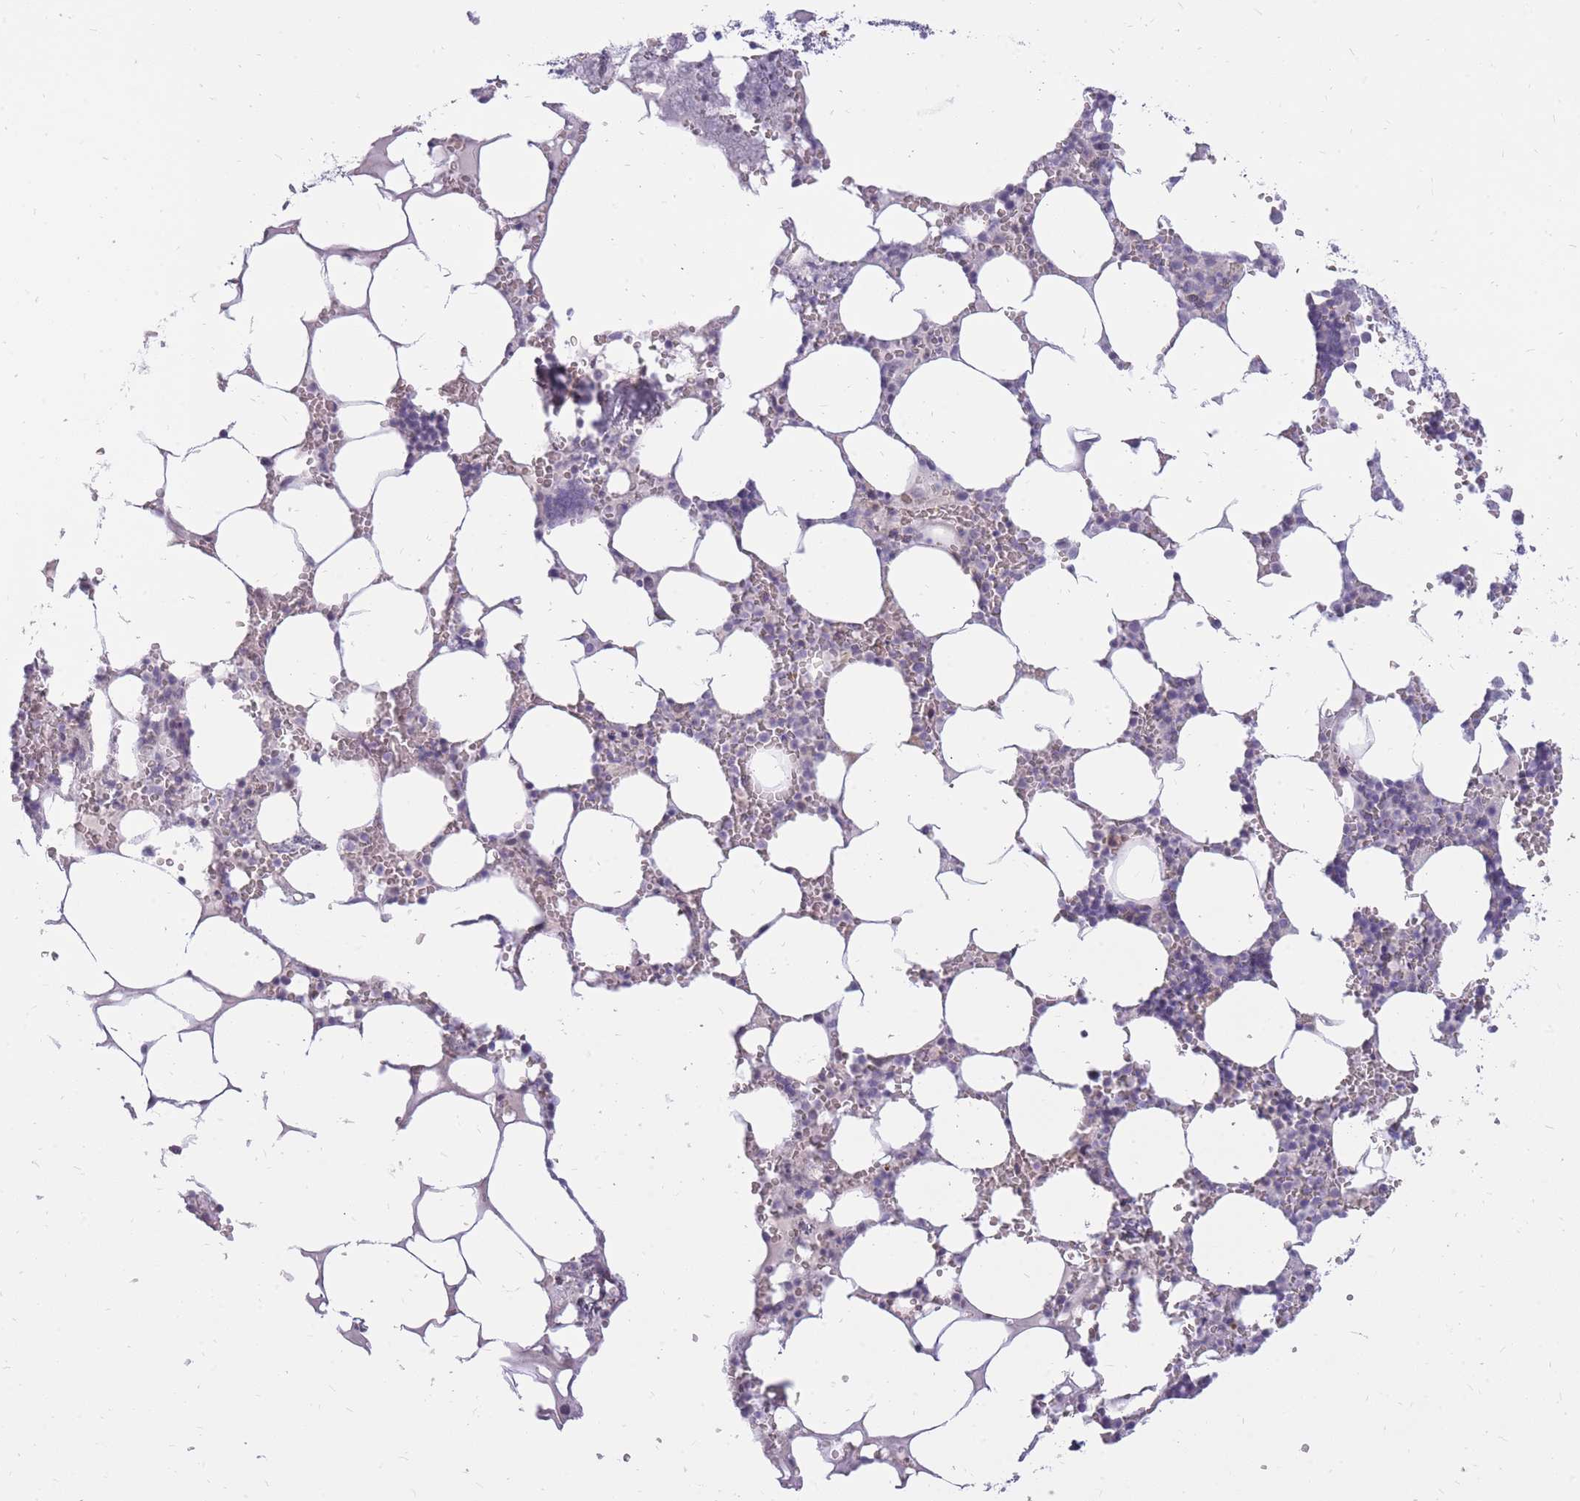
{"staining": {"intensity": "negative", "quantity": "none", "location": "none"}, "tissue": "bone marrow", "cell_type": "Hematopoietic cells", "image_type": "normal", "snomed": [{"axis": "morphology", "description": "Normal tissue, NOS"}, {"axis": "topography", "description": "Bone marrow"}], "caption": "Hematopoietic cells are negative for protein expression in normal human bone marrow. (Immunohistochemistry, brightfield microscopy, high magnification).", "gene": "POM121C", "patient": {"sex": "male", "age": 54}}